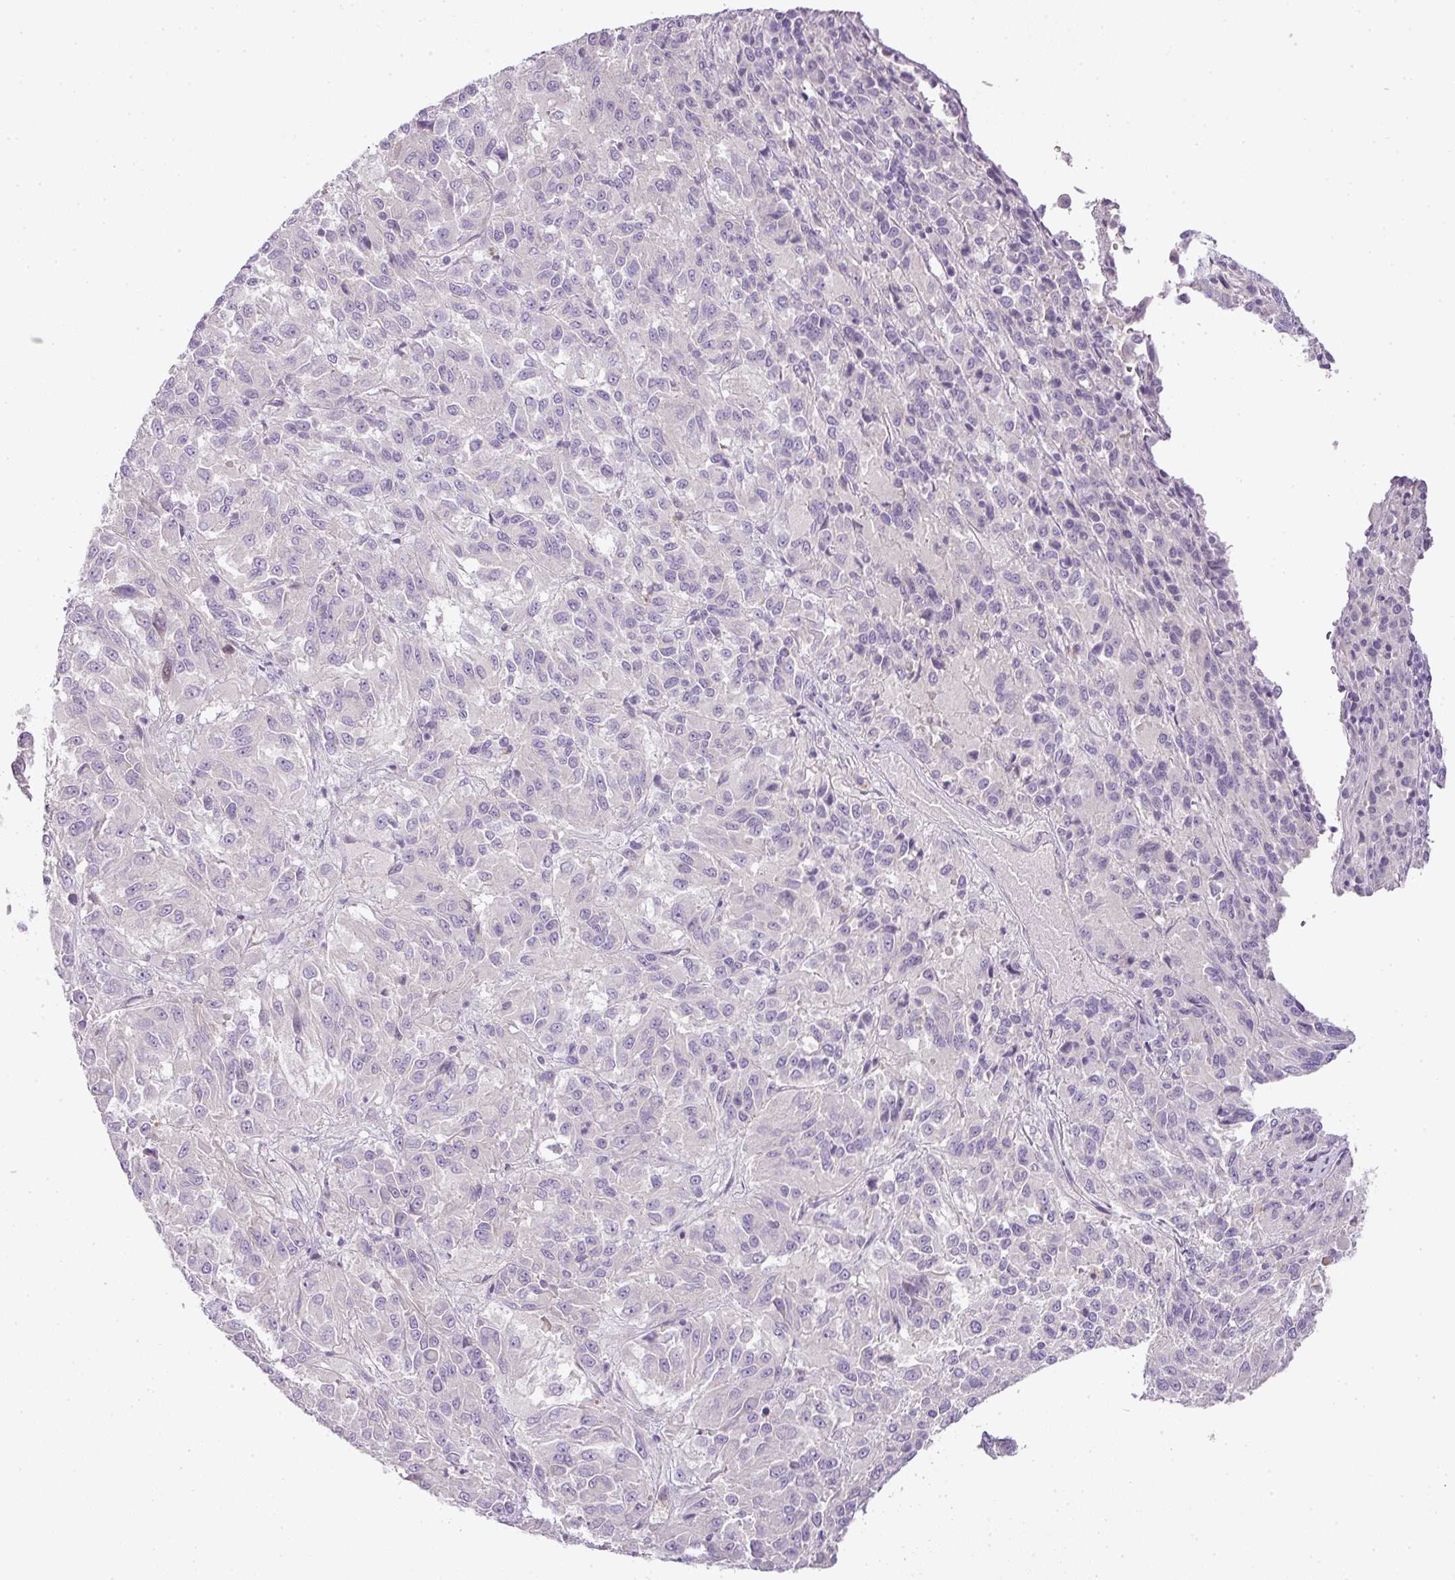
{"staining": {"intensity": "negative", "quantity": "none", "location": "none"}, "tissue": "melanoma", "cell_type": "Tumor cells", "image_type": "cancer", "snomed": [{"axis": "morphology", "description": "Malignant melanoma, Metastatic site"}, {"axis": "topography", "description": "Lung"}], "caption": "This histopathology image is of melanoma stained with immunohistochemistry (IHC) to label a protein in brown with the nuclei are counter-stained blue. There is no expression in tumor cells.", "gene": "RAX2", "patient": {"sex": "male", "age": 64}}